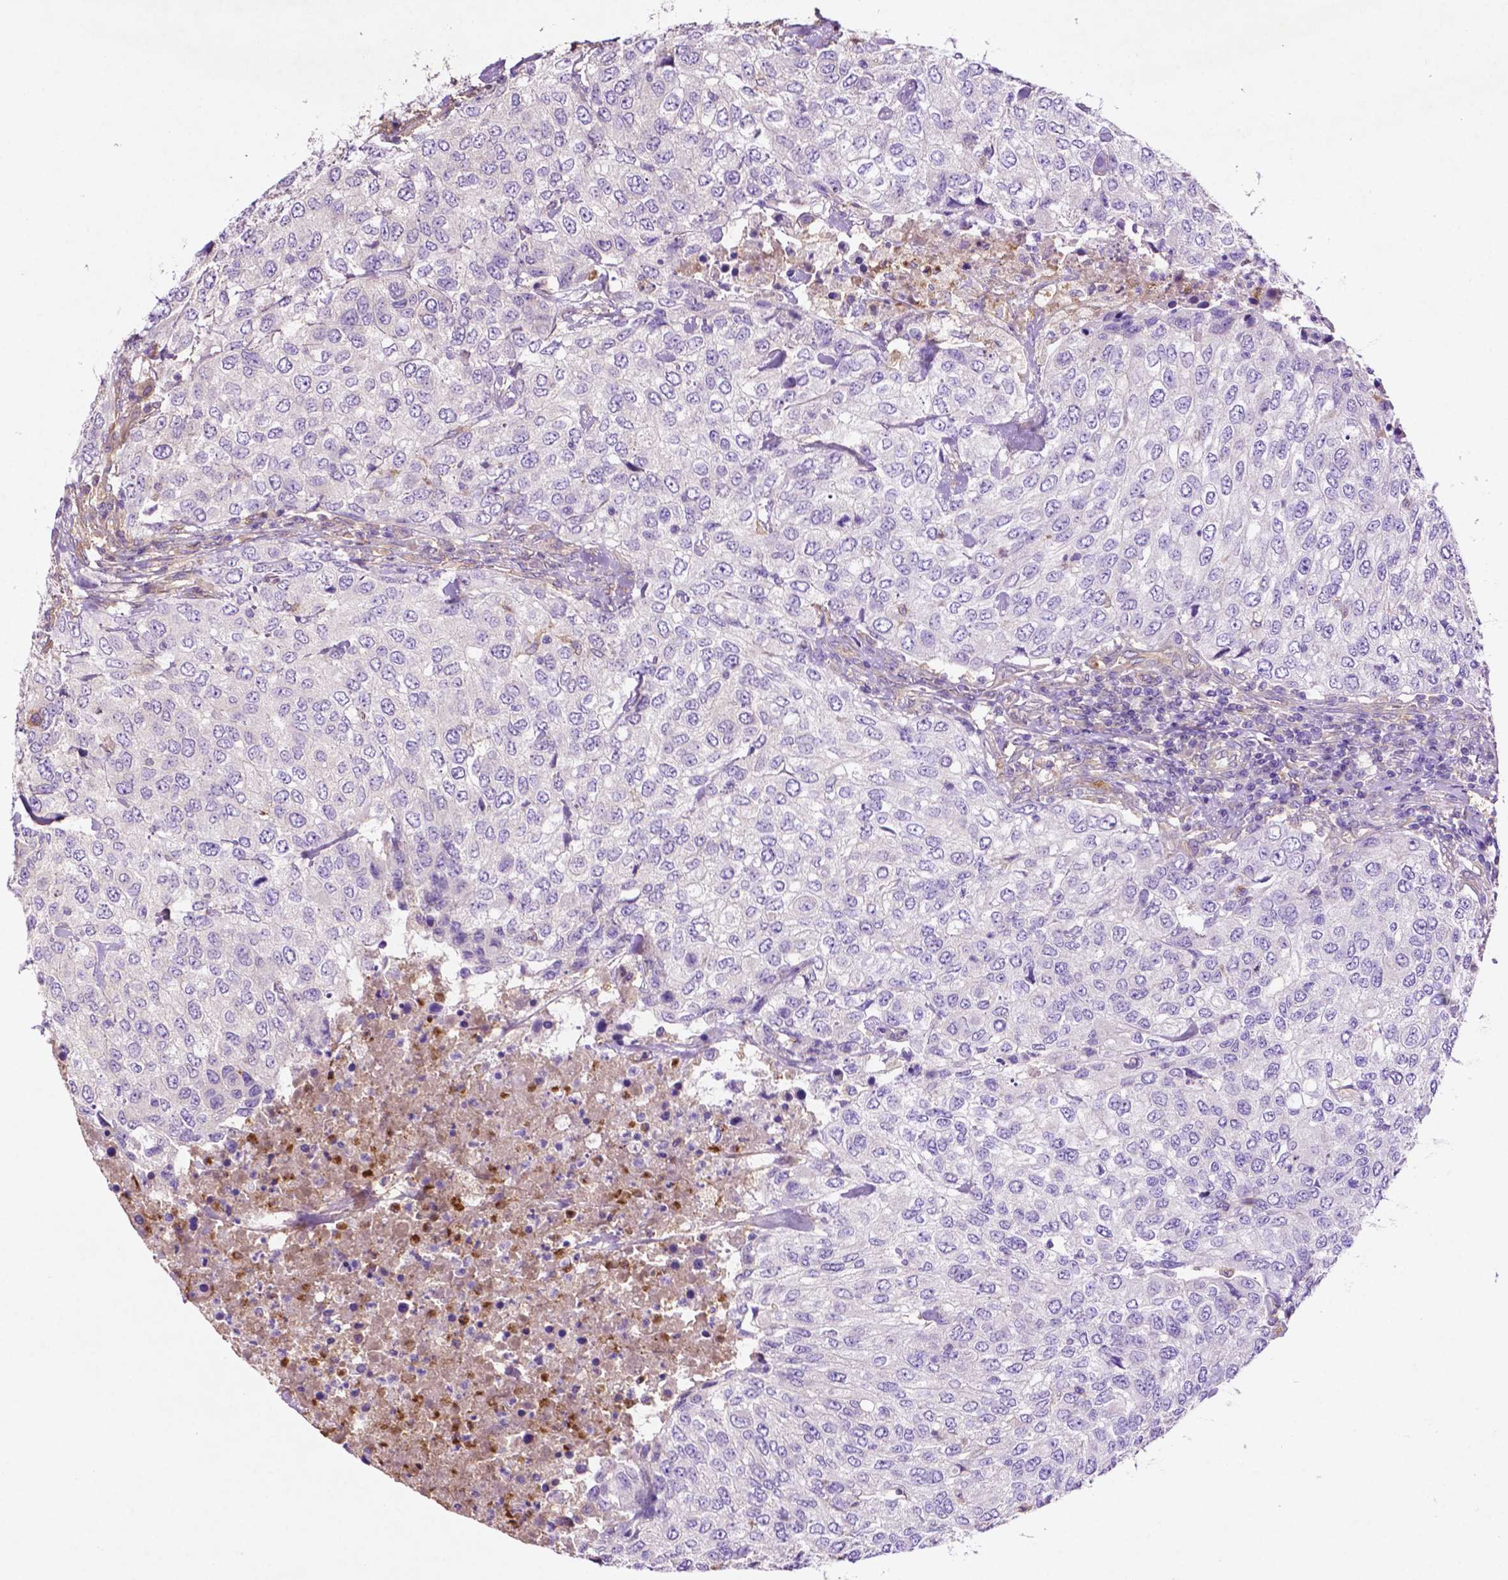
{"staining": {"intensity": "negative", "quantity": "none", "location": "none"}, "tissue": "urothelial cancer", "cell_type": "Tumor cells", "image_type": "cancer", "snomed": [{"axis": "morphology", "description": "Urothelial carcinoma, High grade"}, {"axis": "topography", "description": "Urinary bladder"}], "caption": "High power microscopy histopathology image of an immunohistochemistry (IHC) photomicrograph of urothelial carcinoma (high-grade), revealing no significant positivity in tumor cells.", "gene": "GDPD5", "patient": {"sex": "female", "age": 78}}